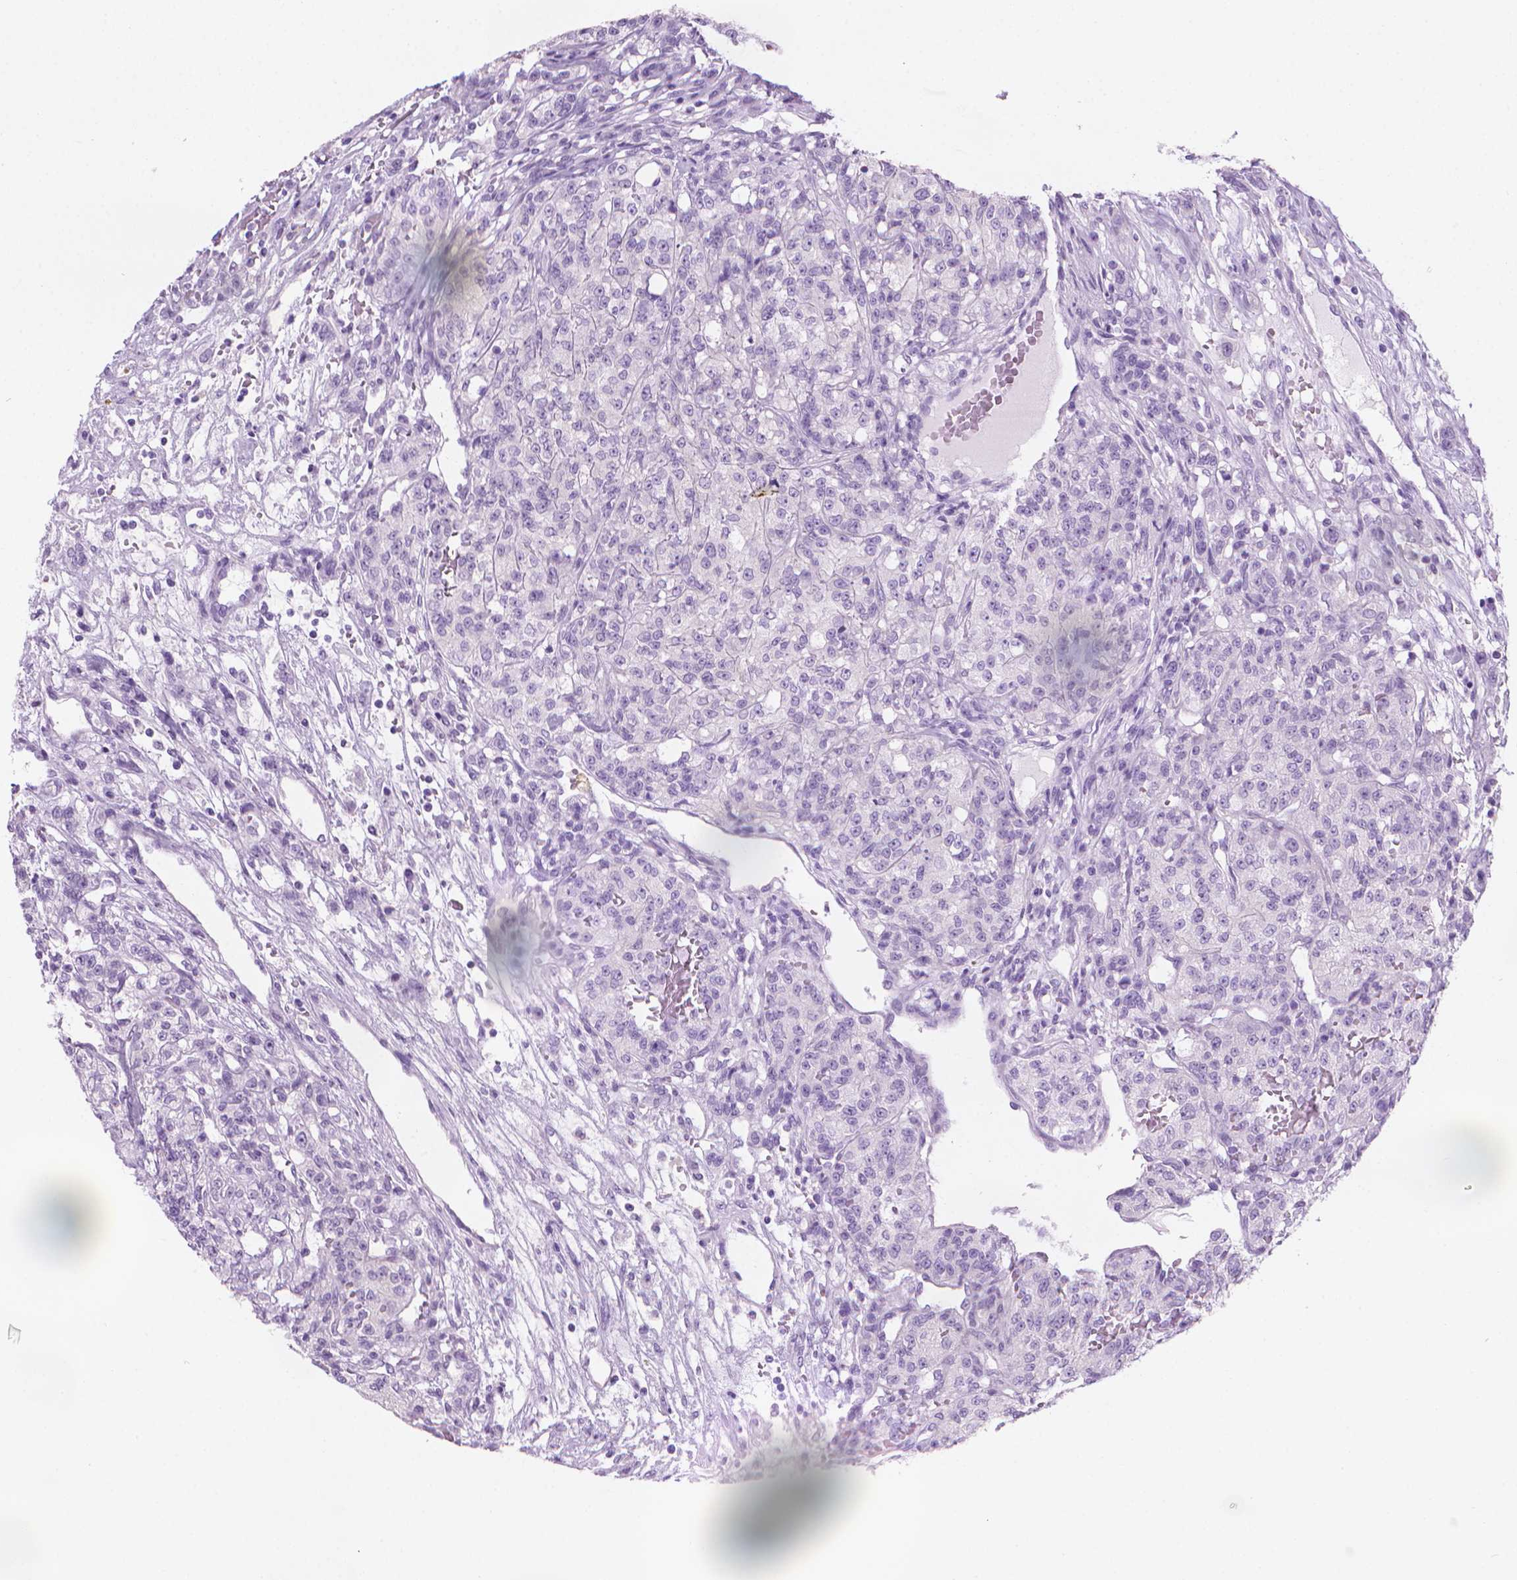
{"staining": {"intensity": "negative", "quantity": "none", "location": "none"}, "tissue": "renal cancer", "cell_type": "Tumor cells", "image_type": "cancer", "snomed": [{"axis": "morphology", "description": "Adenocarcinoma, NOS"}, {"axis": "topography", "description": "Kidney"}], "caption": "Immunohistochemistry of renal cancer (adenocarcinoma) reveals no positivity in tumor cells. (Immunohistochemistry, brightfield microscopy, high magnification).", "gene": "TTC29", "patient": {"sex": "female", "age": 63}}